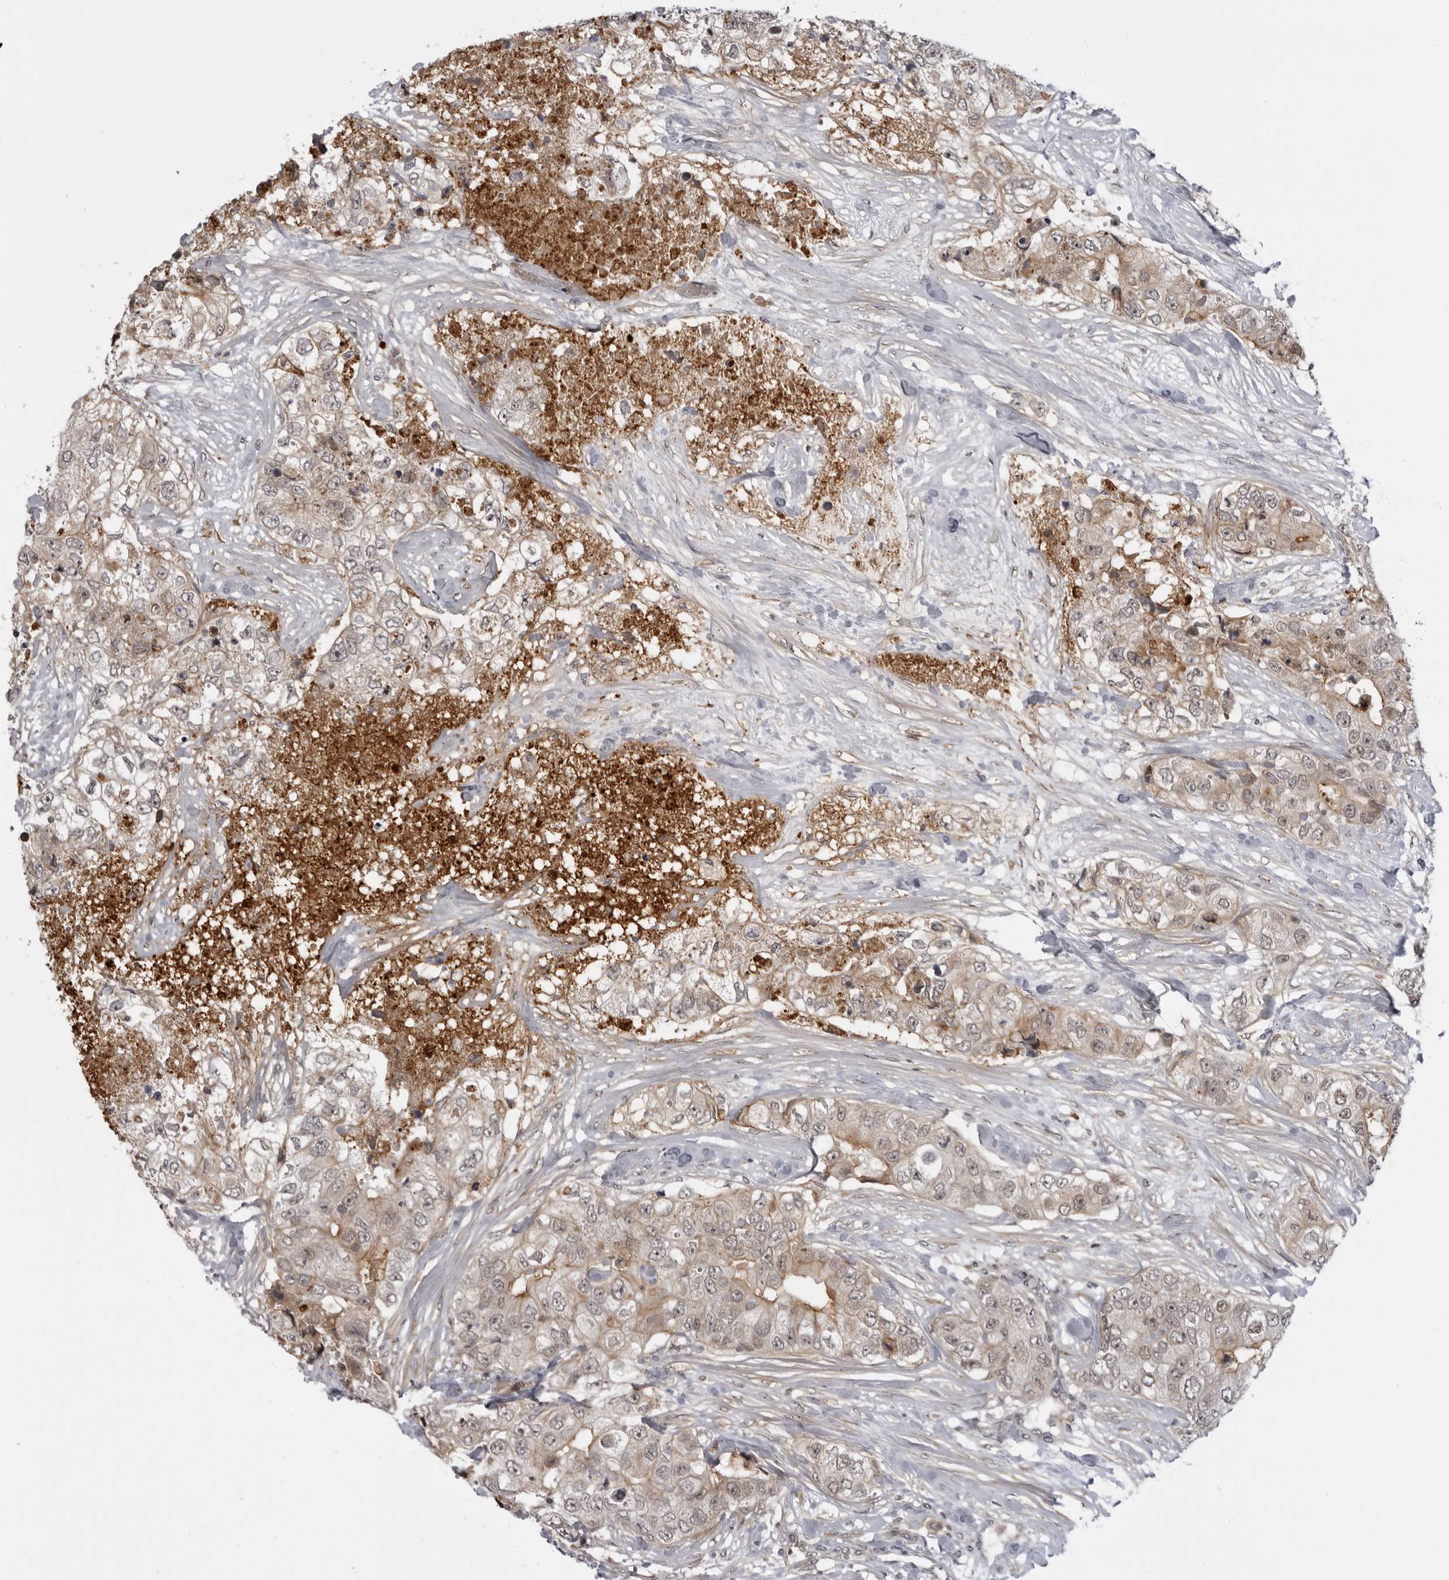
{"staining": {"intensity": "weak", "quantity": ">75%", "location": "cytoplasmic/membranous"}, "tissue": "breast cancer", "cell_type": "Tumor cells", "image_type": "cancer", "snomed": [{"axis": "morphology", "description": "Duct carcinoma"}, {"axis": "topography", "description": "Breast"}], "caption": "Breast cancer (infiltrating ductal carcinoma) stained for a protein (brown) exhibits weak cytoplasmic/membranous positive staining in approximately >75% of tumor cells.", "gene": "ALPK2", "patient": {"sex": "female", "age": 62}}